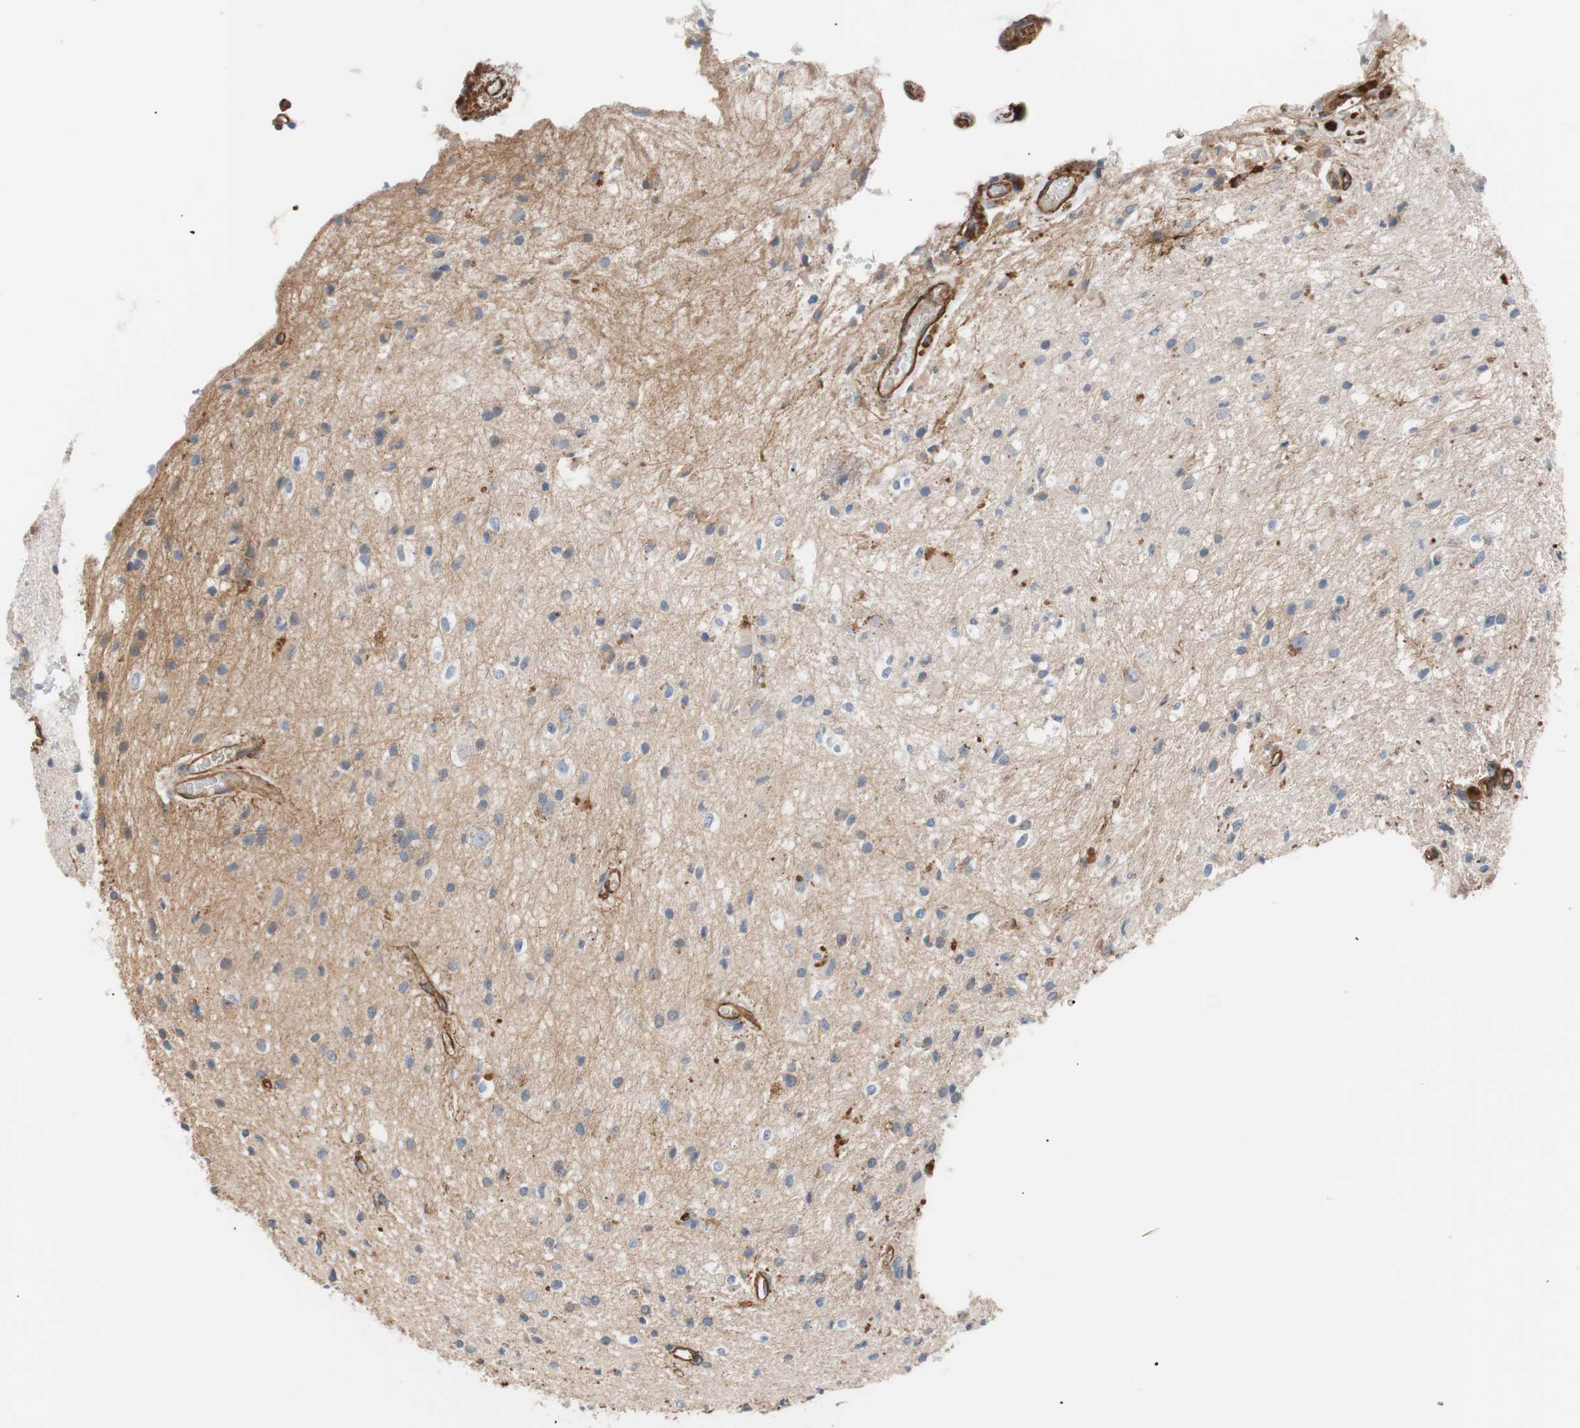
{"staining": {"intensity": "negative", "quantity": "none", "location": "none"}, "tissue": "glioma", "cell_type": "Tumor cells", "image_type": "cancer", "snomed": [{"axis": "morphology", "description": "Glioma, malignant, High grade"}, {"axis": "topography", "description": "Brain"}], "caption": "The immunohistochemistry (IHC) image has no significant expression in tumor cells of high-grade glioma (malignant) tissue.", "gene": "SPINT1", "patient": {"sex": "male", "age": 47}}